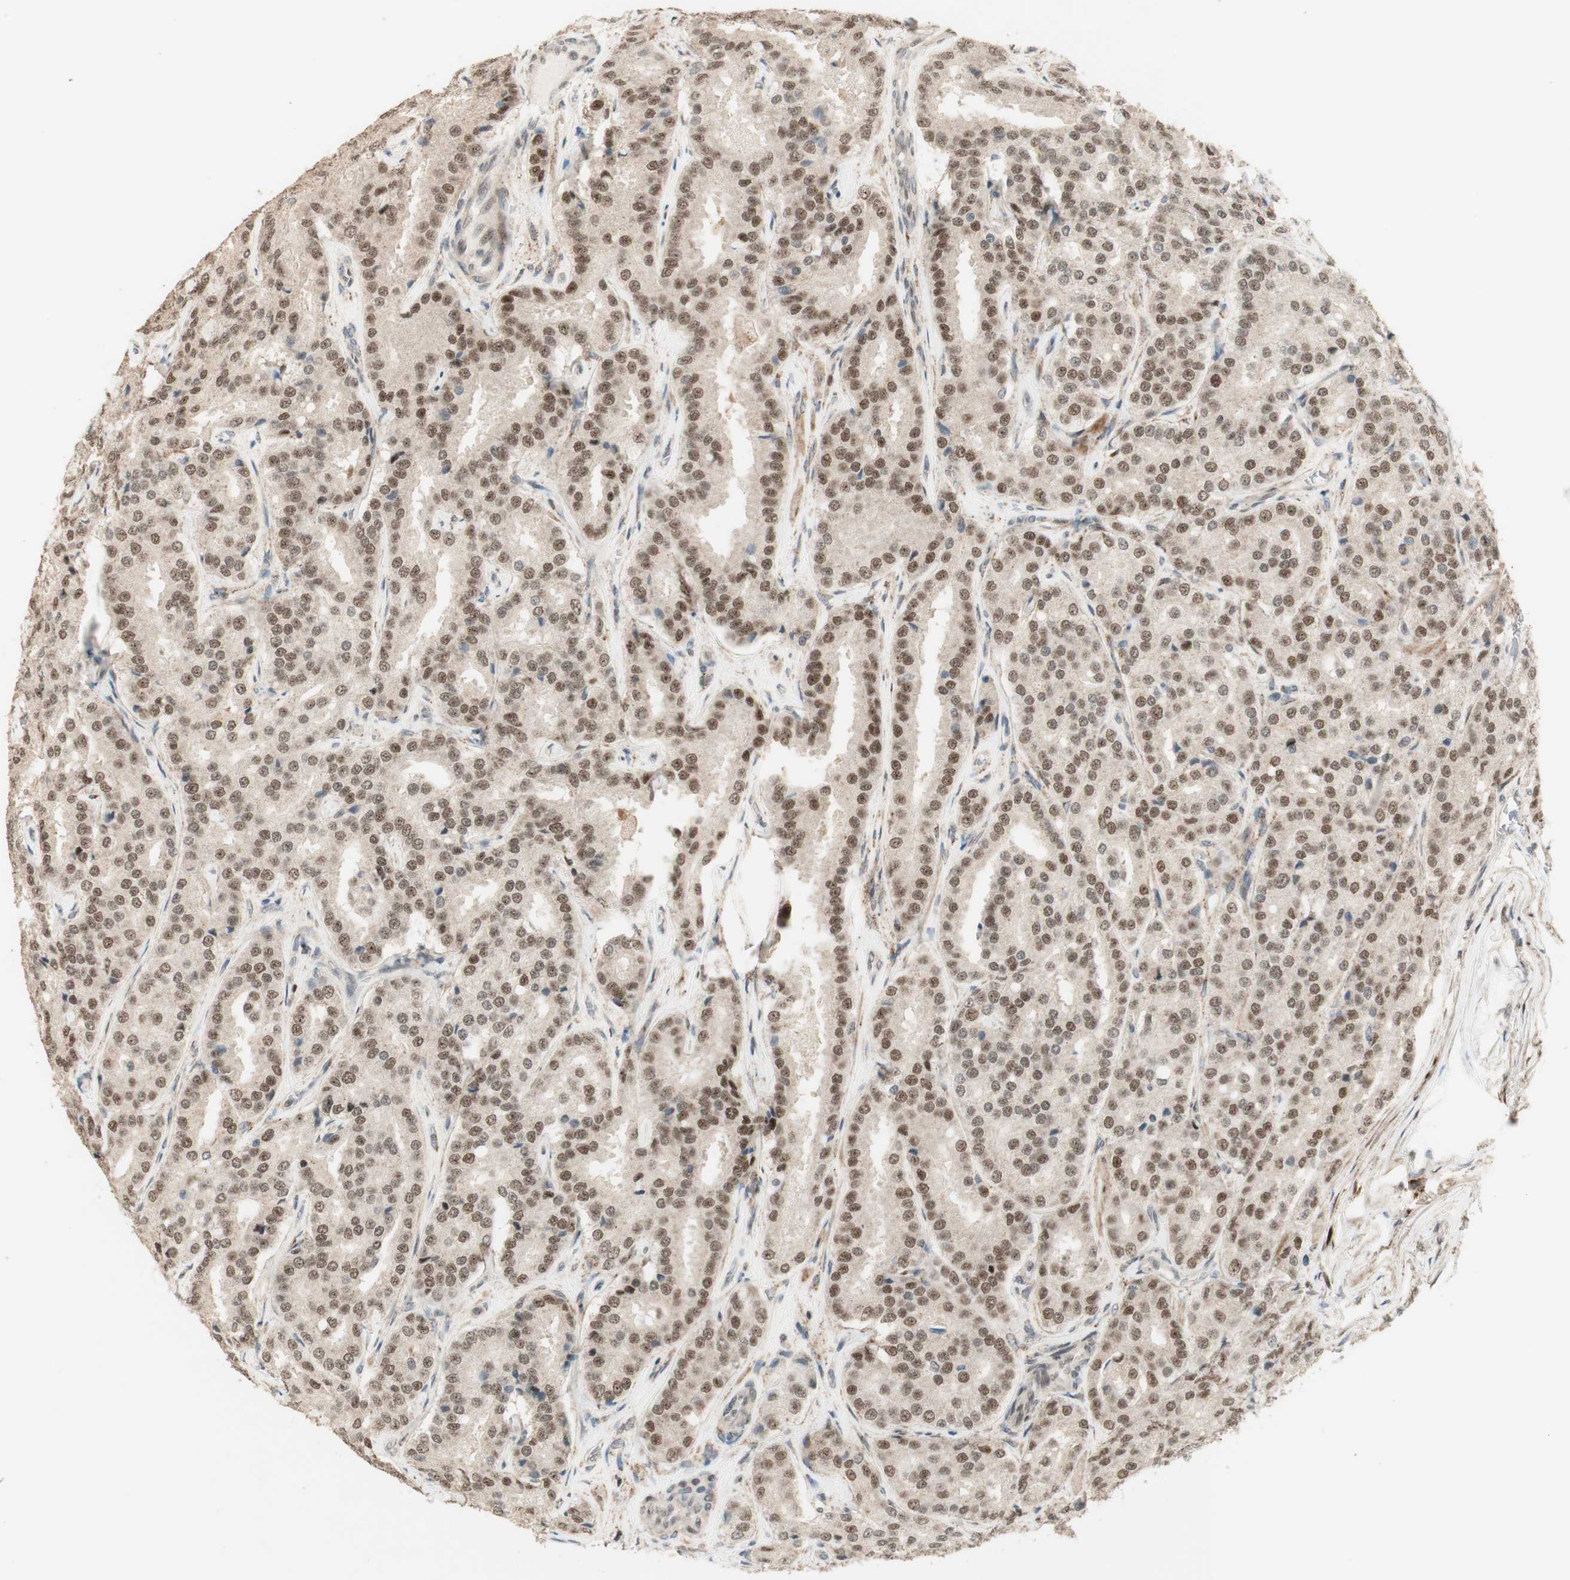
{"staining": {"intensity": "moderate", "quantity": ">75%", "location": "nuclear"}, "tissue": "prostate cancer", "cell_type": "Tumor cells", "image_type": "cancer", "snomed": [{"axis": "morphology", "description": "Adenocarcinoma, High grade"}, {"axis": "topography", "description": "Prostate"}], "caption": "Tumor cells demonstrate medium levels of moderate nuclear staining in approximately >75% of cells in human prostate cancer (high-grade adenocarcinoma).", "gene": "FOXP1", "patient": {"sex": "male", "age": 65}}